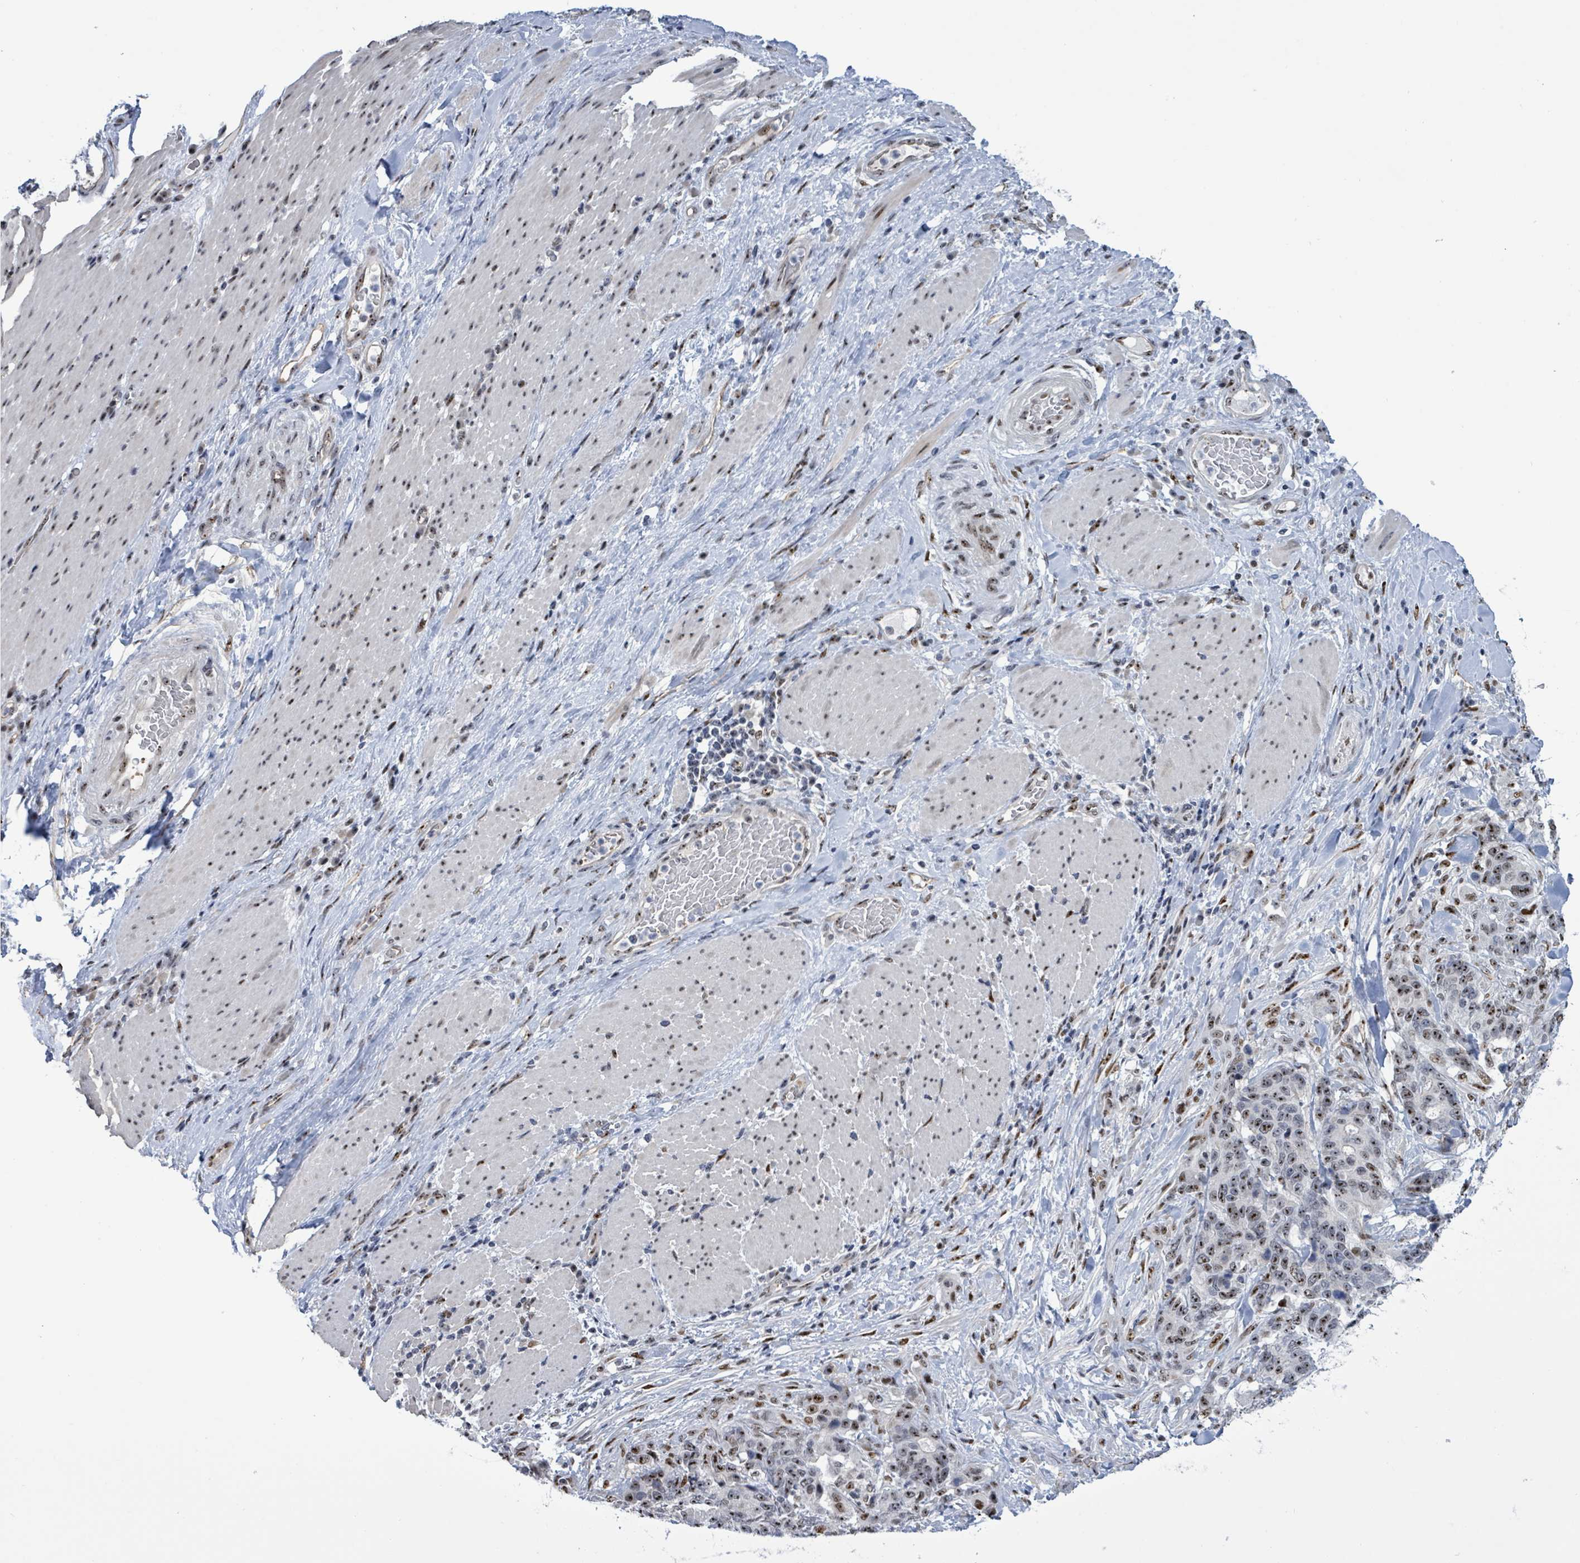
{"staining": {"intensity": "moderate", "quantity": ">75%", "location": "nuclear"}, "tissue": "stomach cancer", "cell_type": "Tumor cells", "image_type": "cancer", "snomed": [{"axis": "morphology", "description": "Normal tissue, NOS"}, {"axis": "morphology", "description": "Adenocarcinoma, NOS"}, {"axis": "topography", "description": "Stomach"}], "caption": "Protein expression analysis of stomach adenocarcinoma exhibits moderate nuclear positivity in approximately >75% of tumor cells.", "gene": "RRN3", "patient": {"sex": "female", "age": 64}}